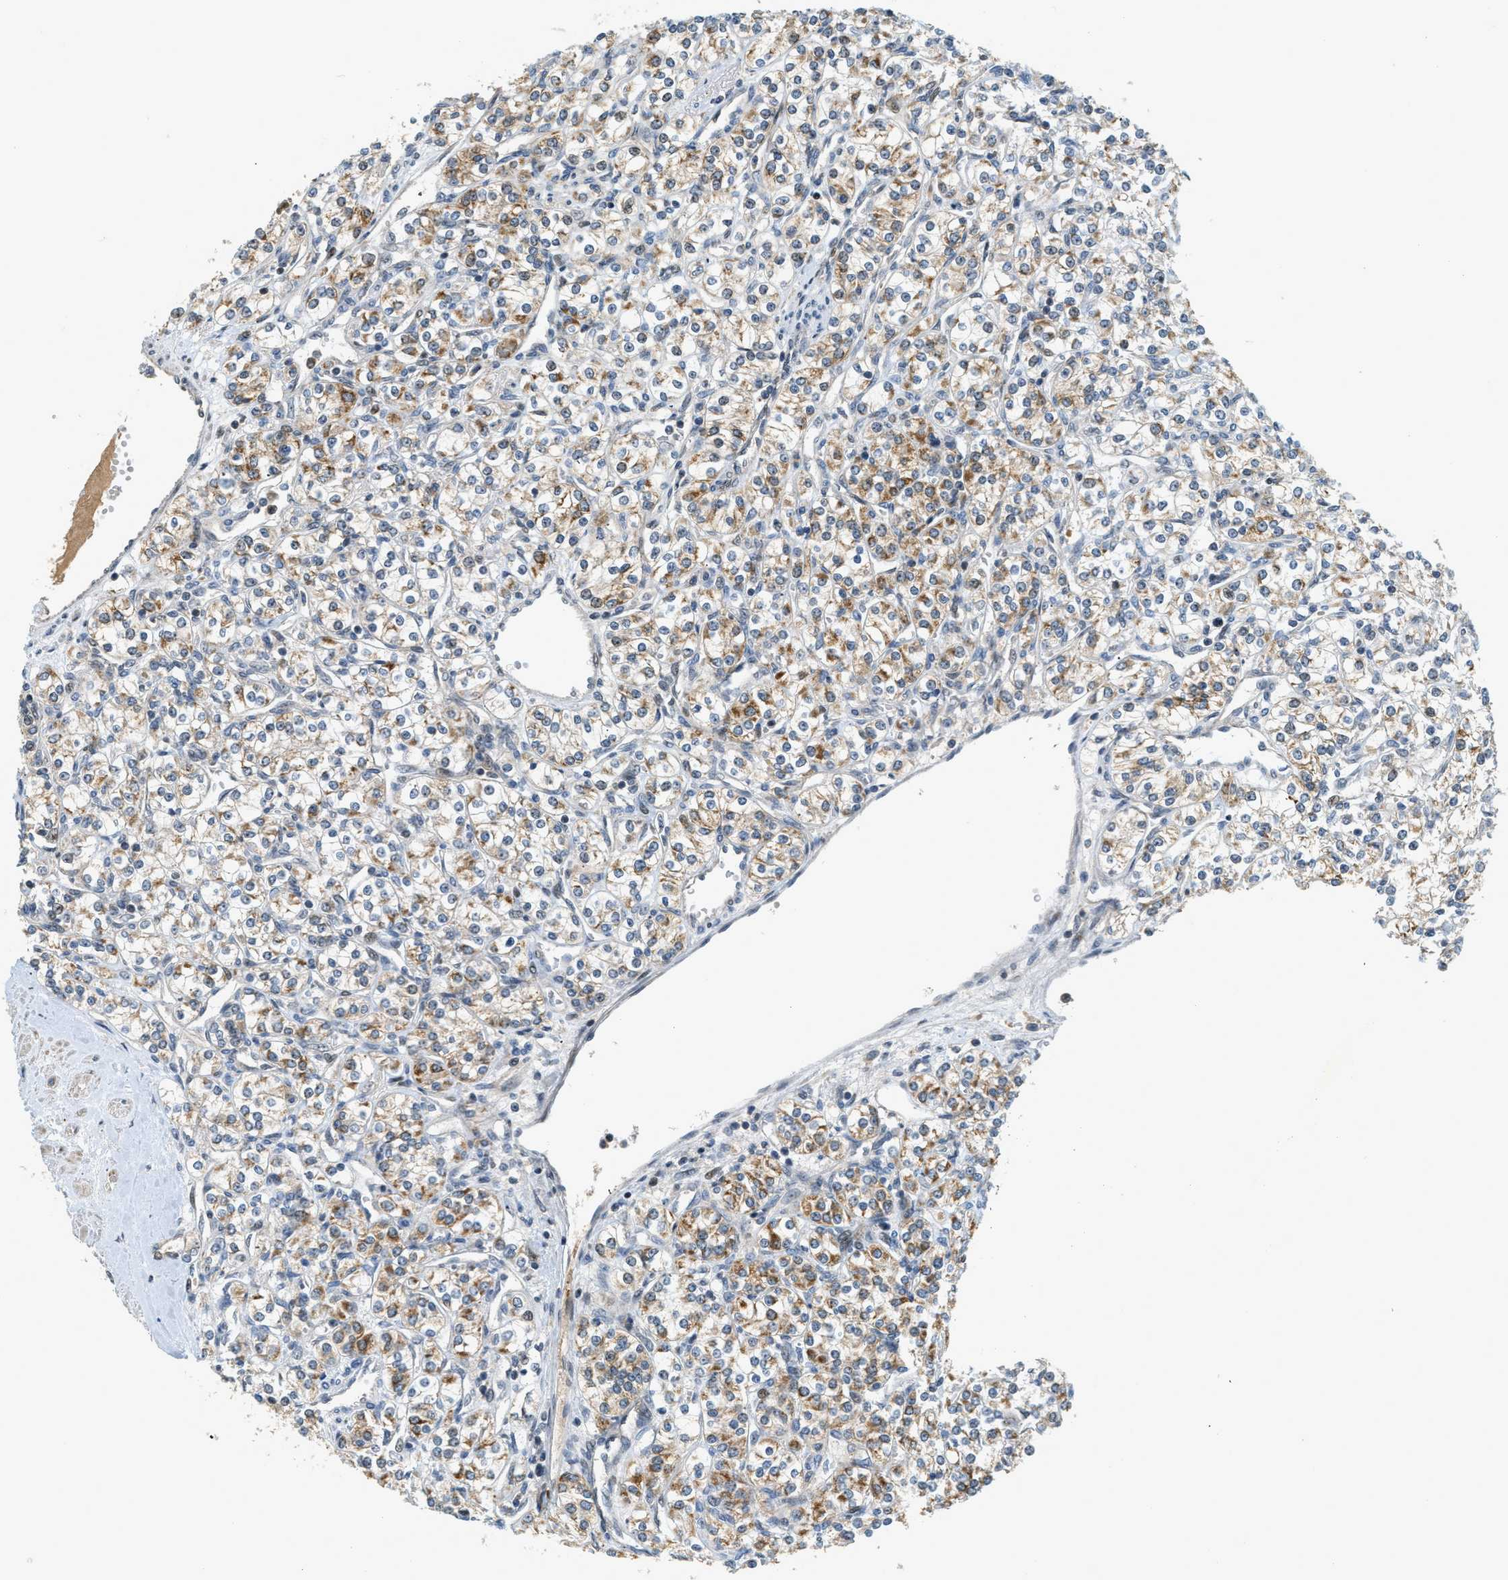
{"staining": {"intensity": "moderate", "quantity": "25%-75%", "location": "cytoplasmic/membranous"}, "tissue": "renal cancer", "cell_type": "Tumor cells", "image_type": "cancer", "snomed": [{"axis": "morphology", "description": "Adenocarcinoma, NOS"}, {"axis": "topography", "description": "Kidney"}], "caption": "IHC of human renal cancer reveals medium levels of moderate cytoplasmic/membranous expression in about 25%-75% of tumor cells.", "gene": "TRAPPC14", "patient": {"sex": "male", "age": 77}}